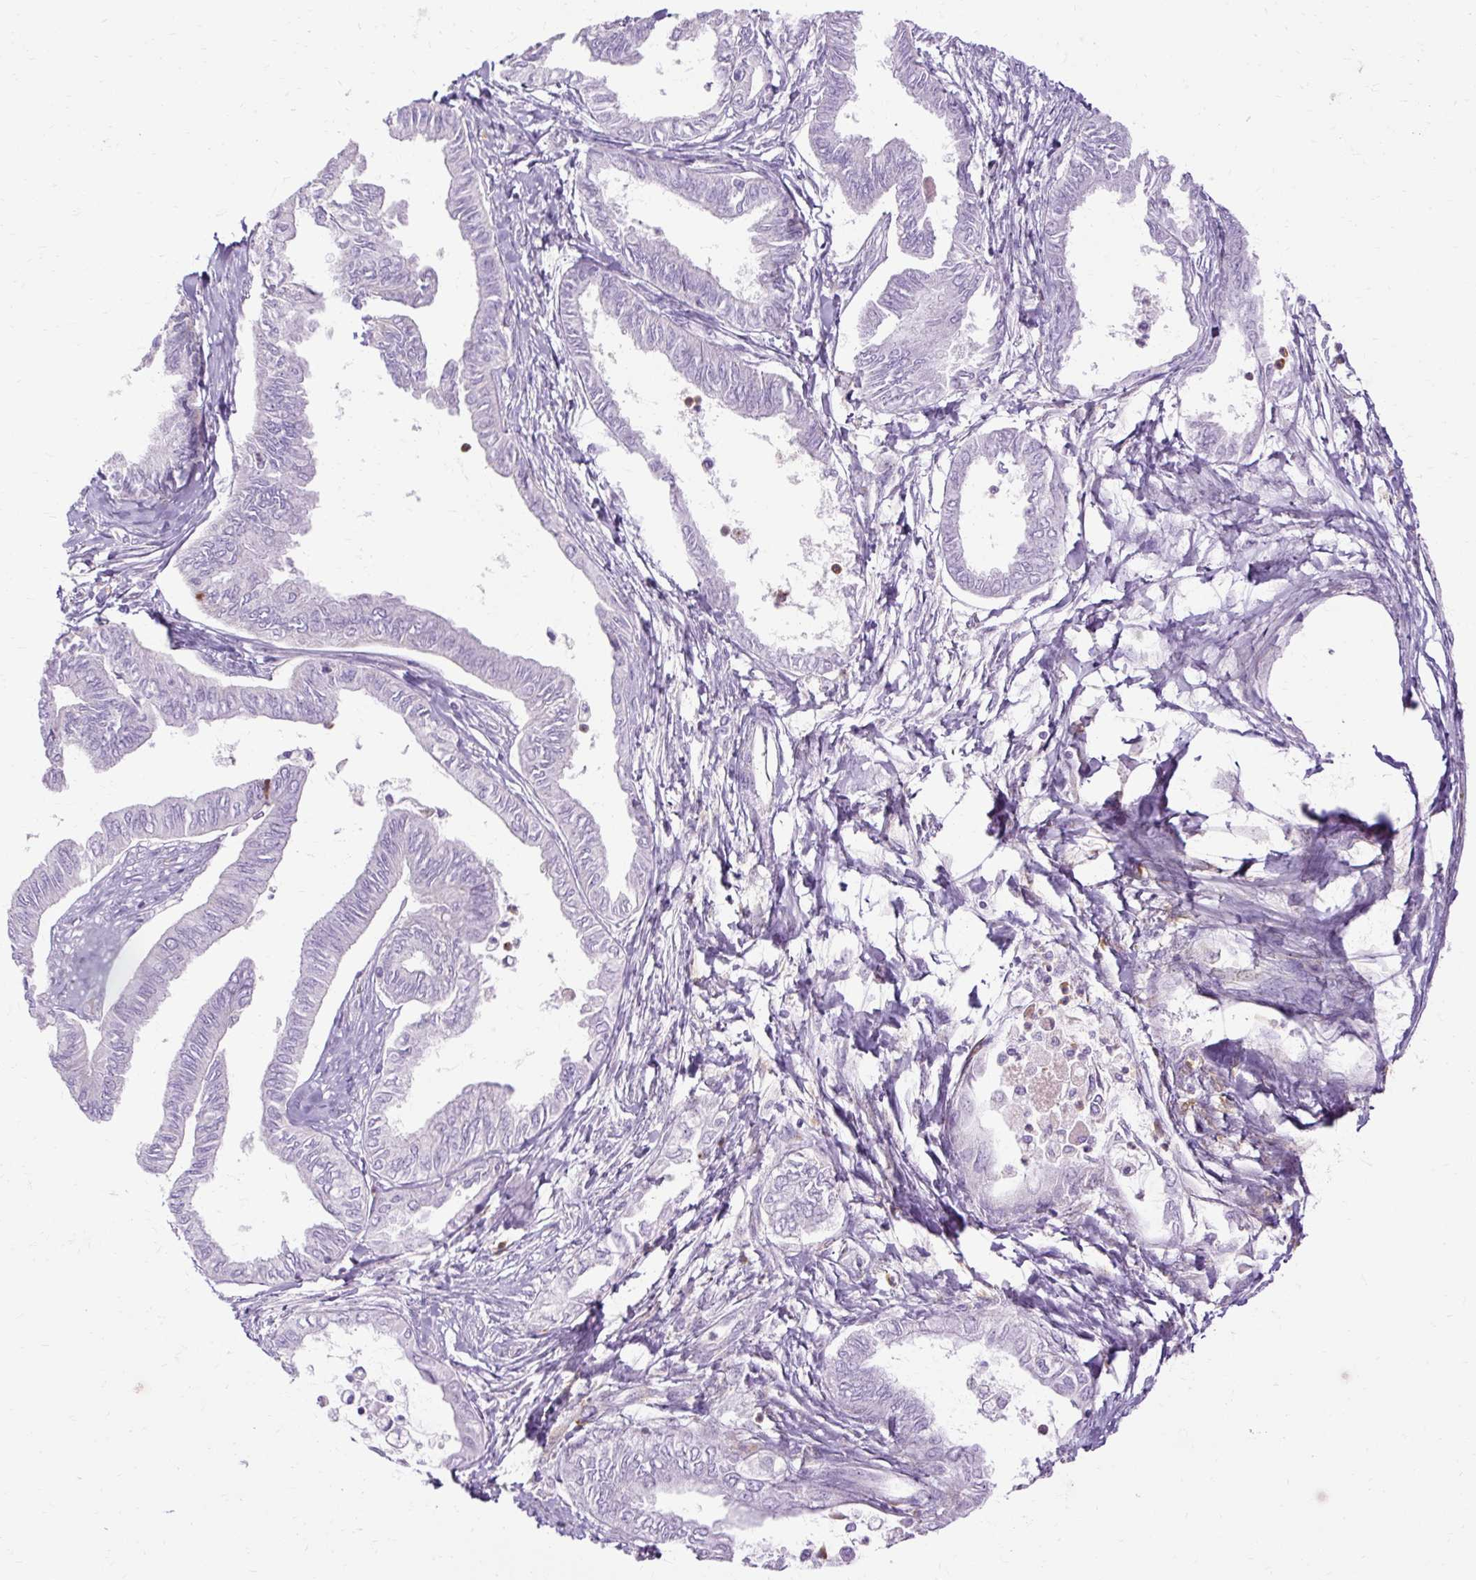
{"staining": {"intensity": "negative", "quantity": "none", "location": "none"}, "tissue": "ovarian cancer", "cell_type": "Tumor cells", "image_type": "cancer", "snomed": [{"axis": "morphology", "description": "Carcinoma, endometroid"}, {"axis": "topography", "description": "Ovary"}], "caption": "IHC of endometroid carcinoma (ovarian) exhibits no positivity in tumor cells. (DAB (3,3'-diaminobenzidine) IHC, high magnification).", "gene": "HSD11B1", "patient": {"sex": "female", "age": 70}}